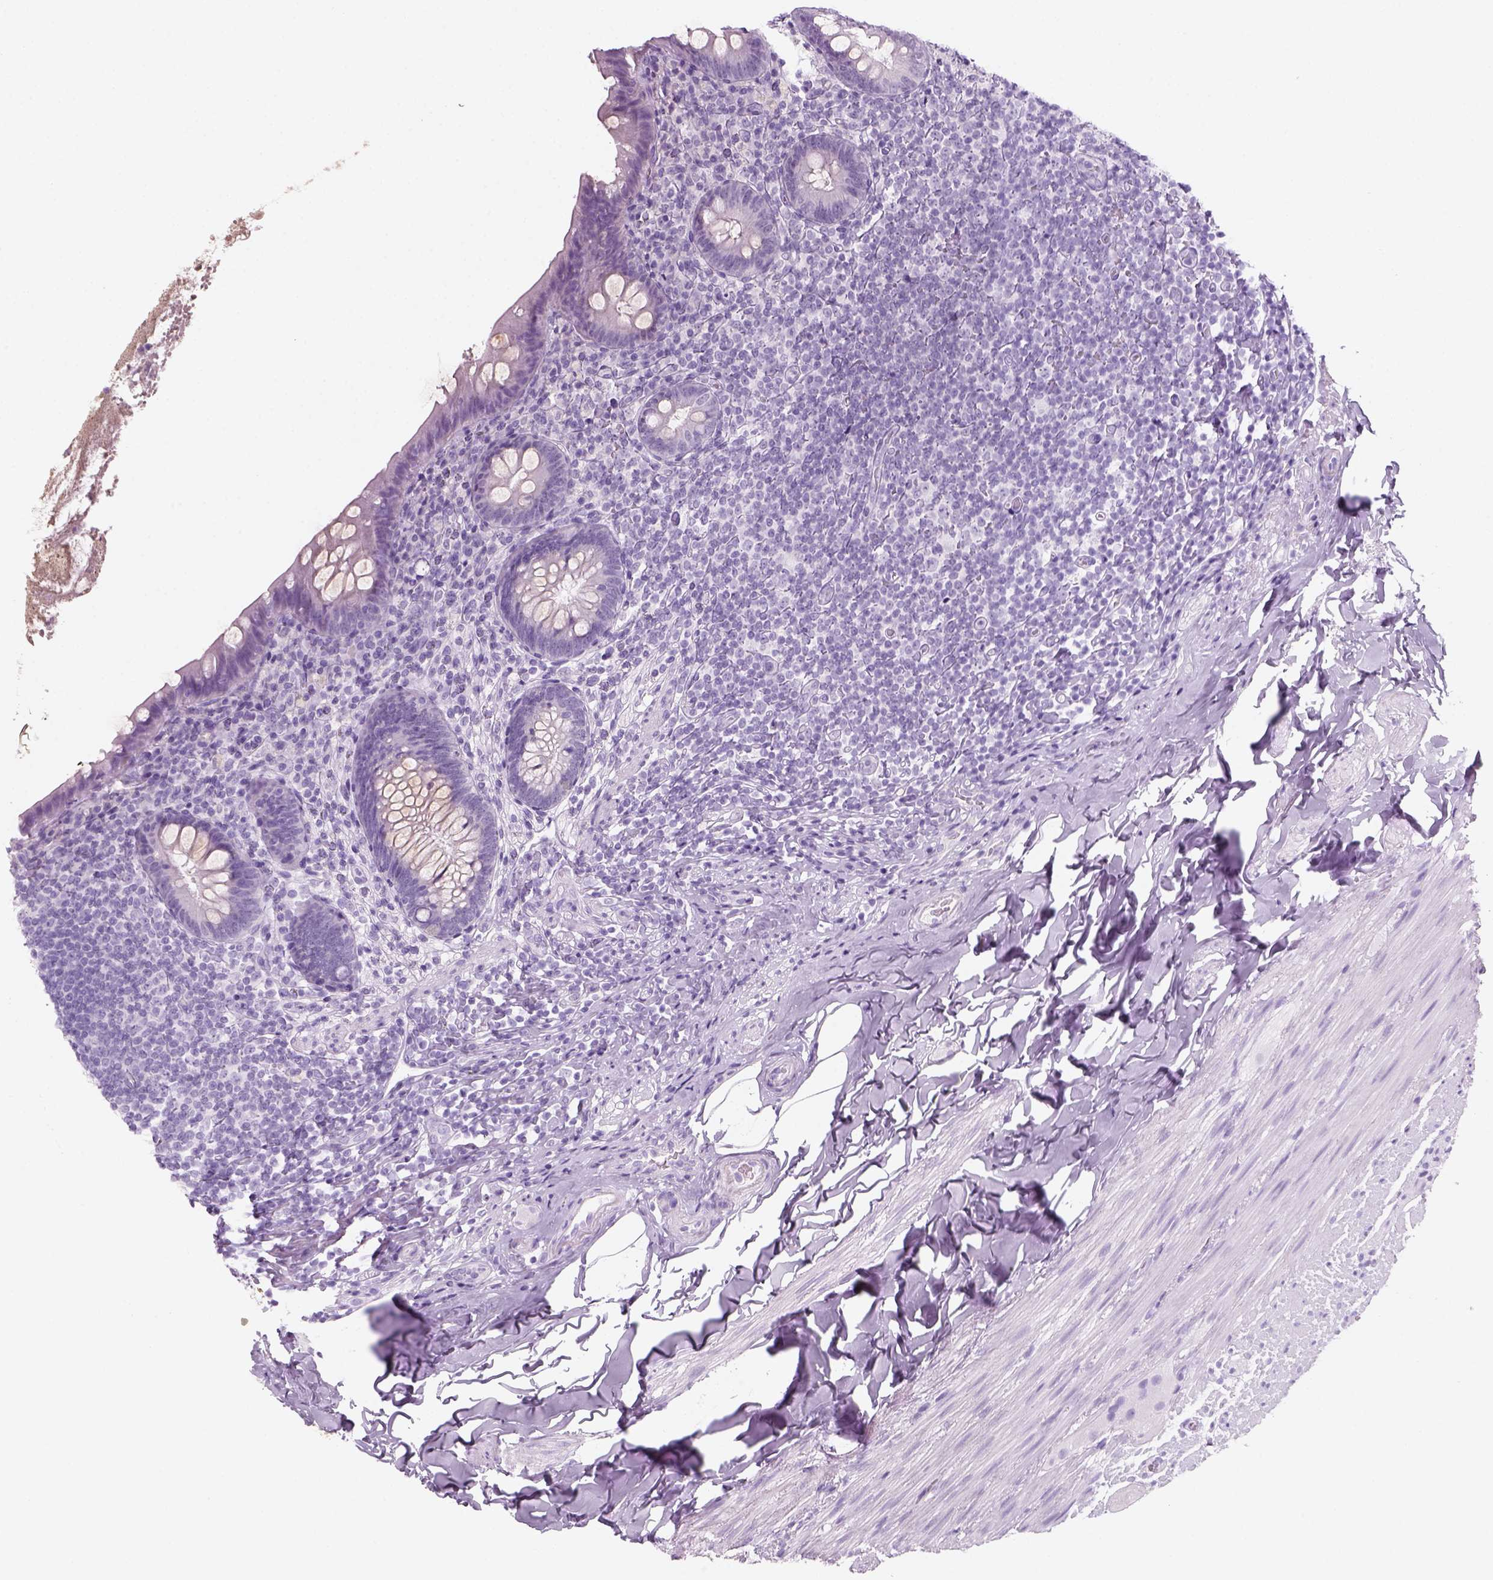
{"staining": {"intensity": "negative", "quantity": "none", "location": "none"}, "tissue": "appendix", "cell_type": "Glandular cells", "image_type": "normal", "snomed": [{"axis": "morphology", "description": "Normal tissue, NOS"}, {"axis": "topography", "description": "Appendix"}], "caption": "The immunohistochemistry image has no significant positivity in glandular cells of appendix. (DAB immunohistochemistry (IHC) visualized using brightfield microscopy, high magnification).", "gene": "KRTAP11", "patient": {"sex": "male", "age": 47}}